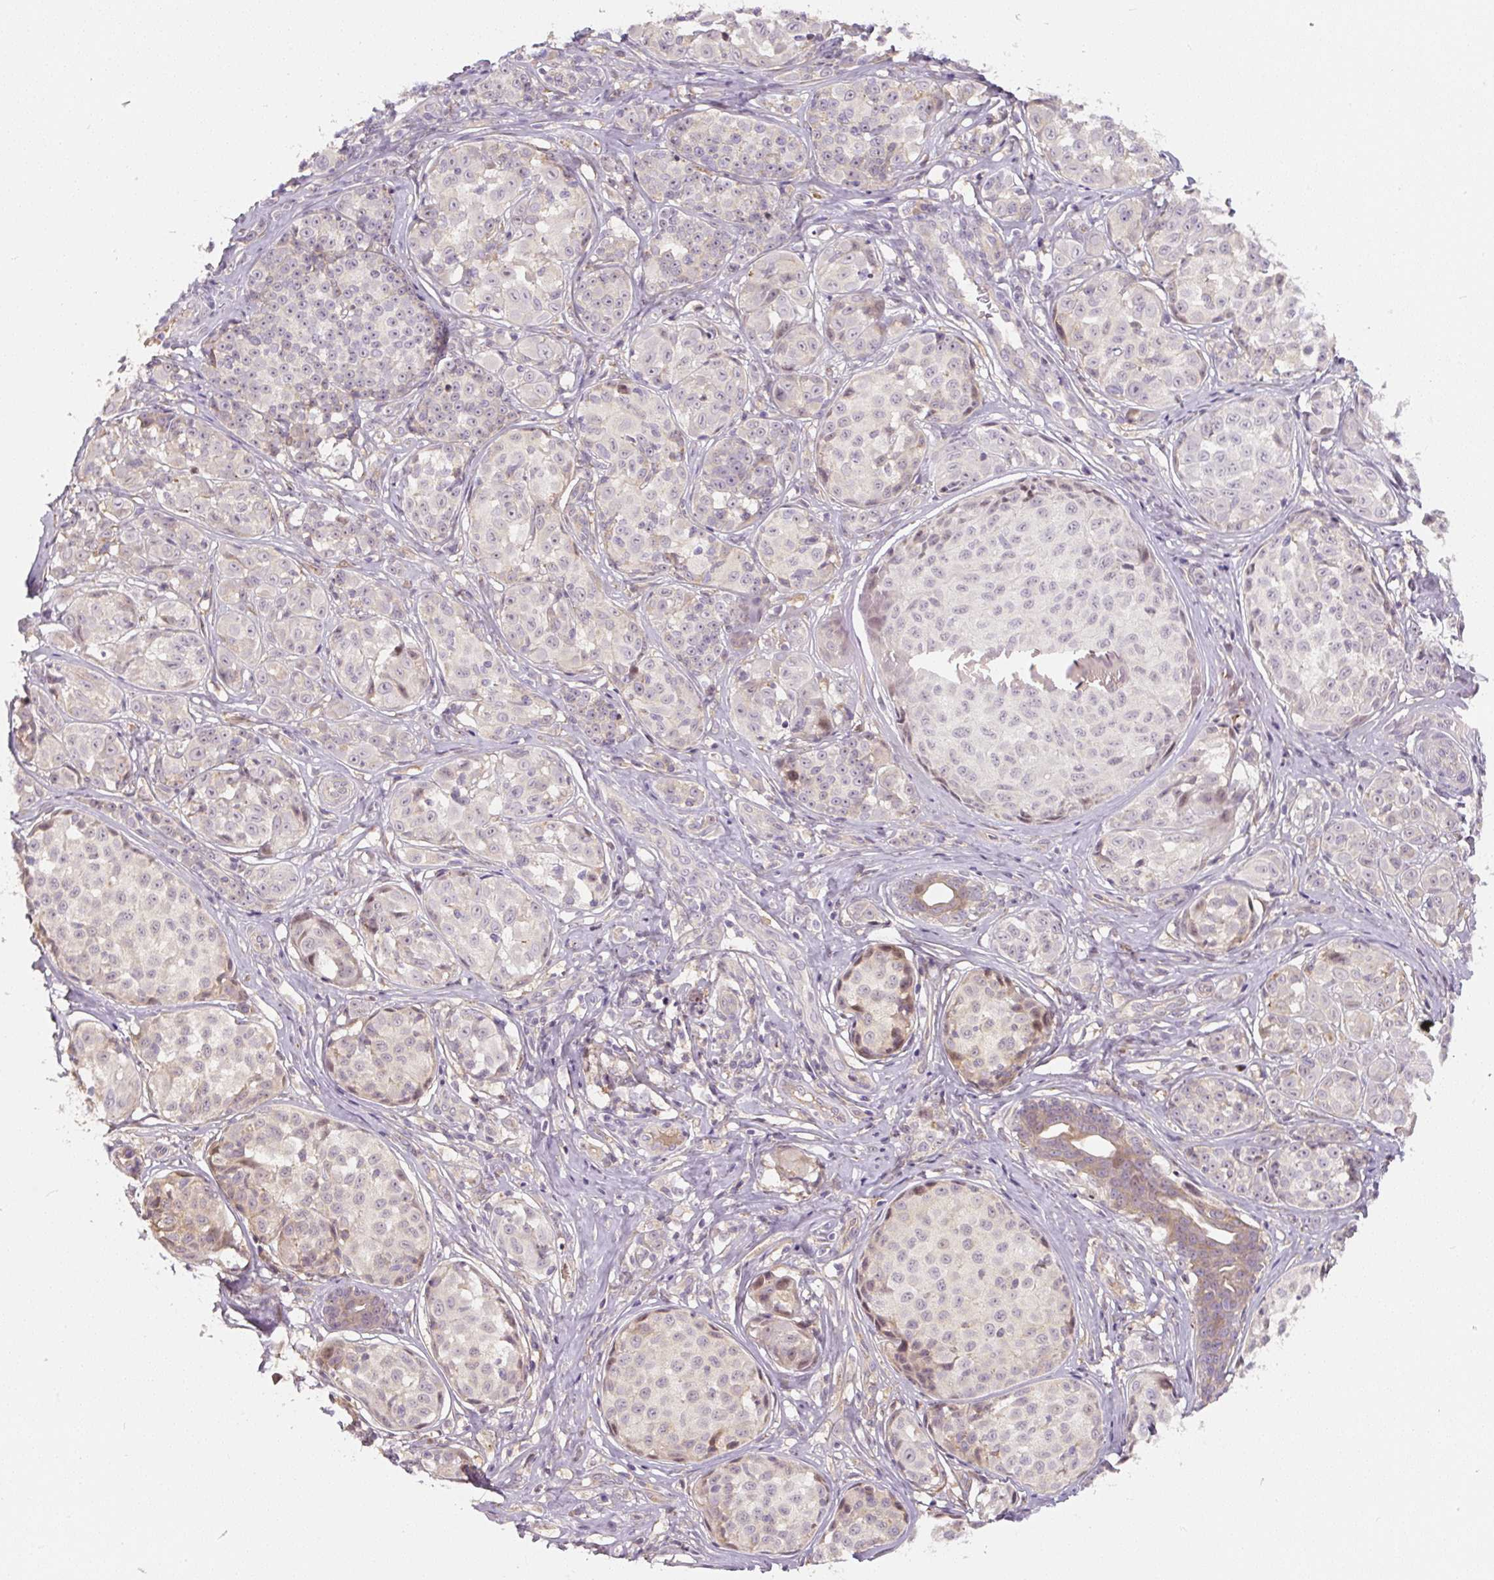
{"staining": {"intensity": "negative", "quantity": "none", "location": "none"}, "tissue": "melanoma", "cell_type": "Tumor cells", "image_type": "cancer", "snomed": [{"axis": "morphology", "description": "Malignant melanoma, NOS"}, {"axis": "topography", "description": "Skin"}], "caption": "This micrograph is of melanoma stained with immunohistochemistry (IHC) to label a protein in brown with the nuclei are counter-stained blue. There is no staining in tumor cells.", "gene": "PWWP3B", "patient": {"sex": "female", "age": 35}}